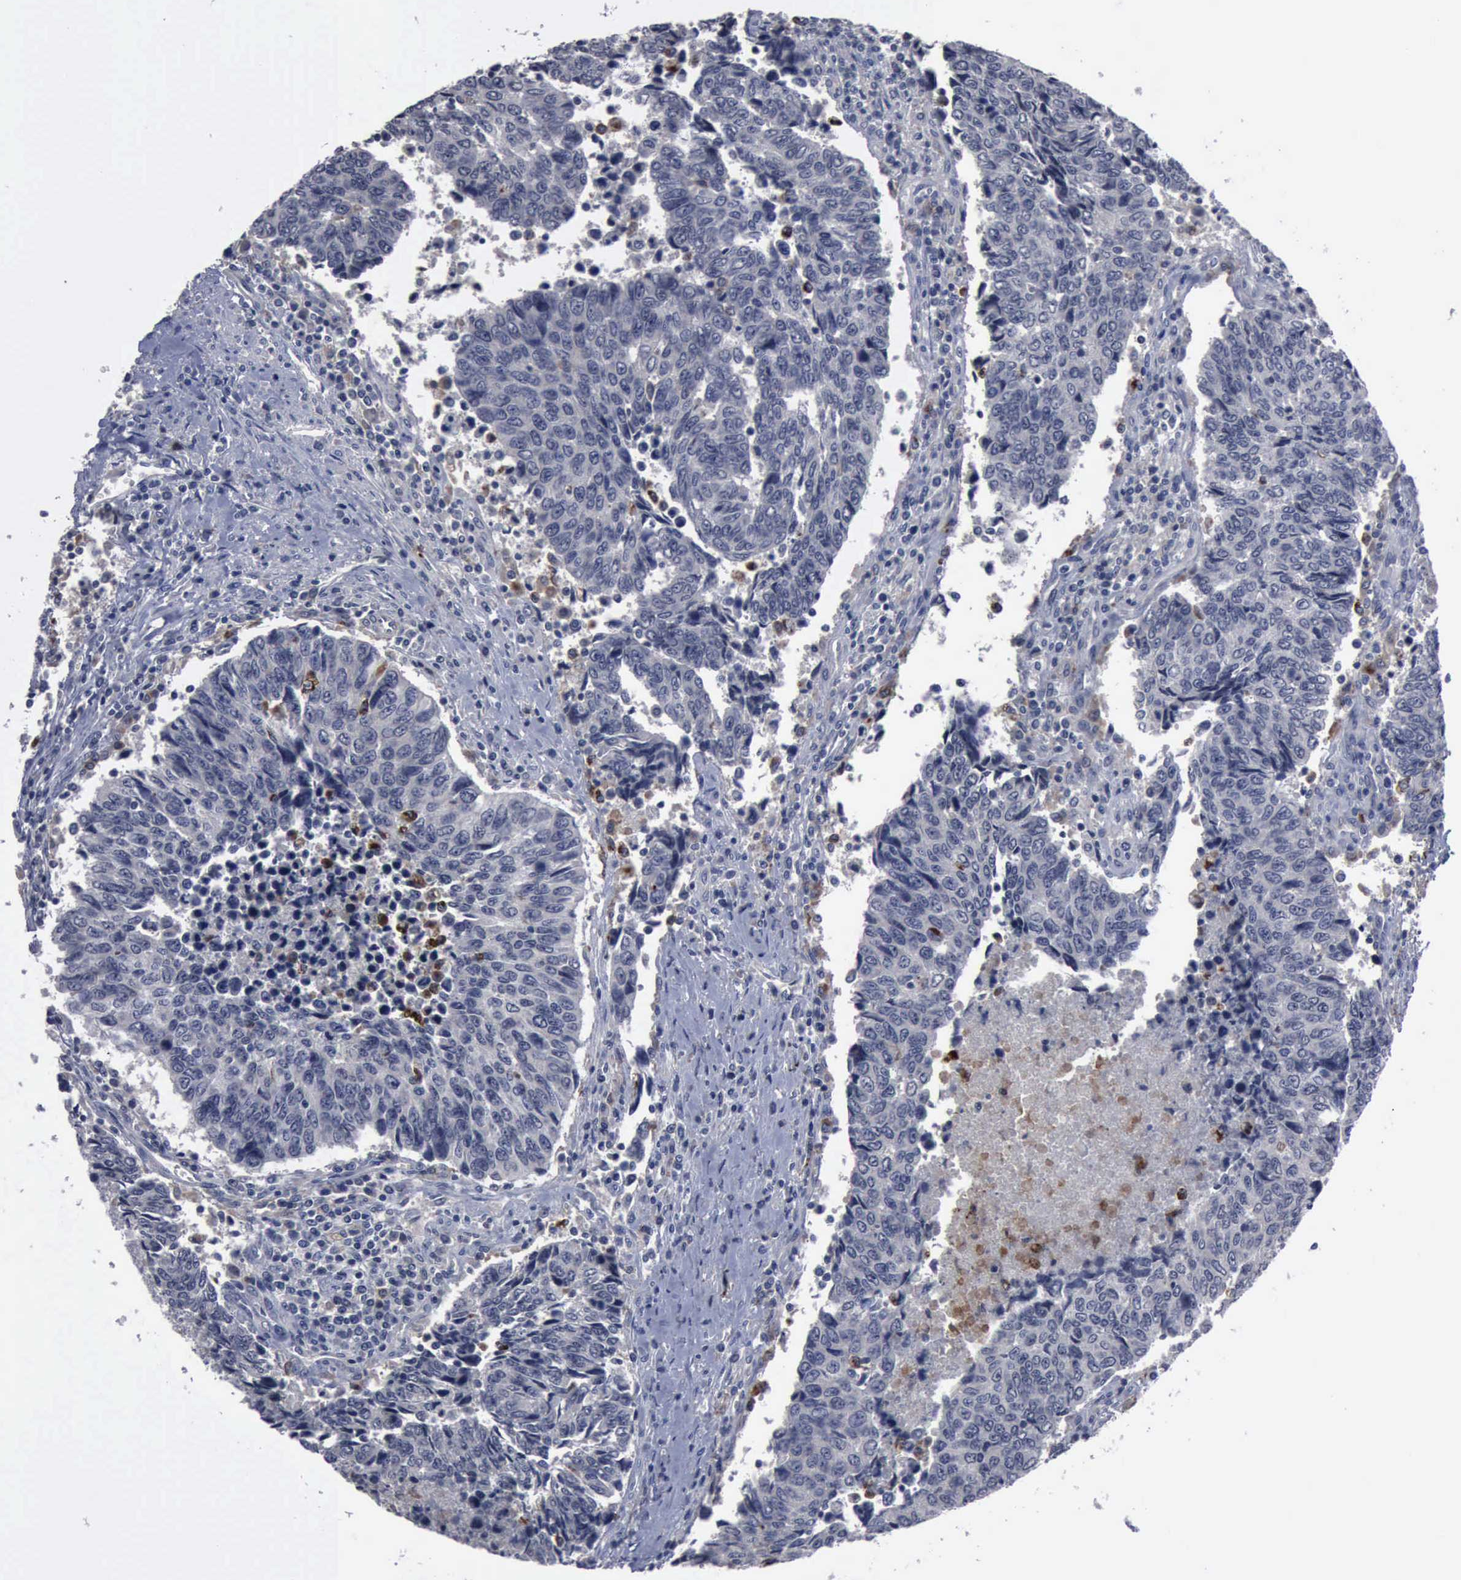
{"staining": {"intensity": "negative", "quantity": "none", "location": "none"}, "tissue": "urothelial cancer", "cell_type": "Tumor cells", "image_type": "cancer", "snomed": [{"axis": "morphology", "description": "Urothelial carcinoma, High grade"}, {"axis": "topography", "description": "Urinary bladder"}], "caption": "The photomicrograph exhibits no significant expression in tumor cells of urothelial cancer.", "gene": "MYO18B", "patient": {"sex": "male", "age": 86}}